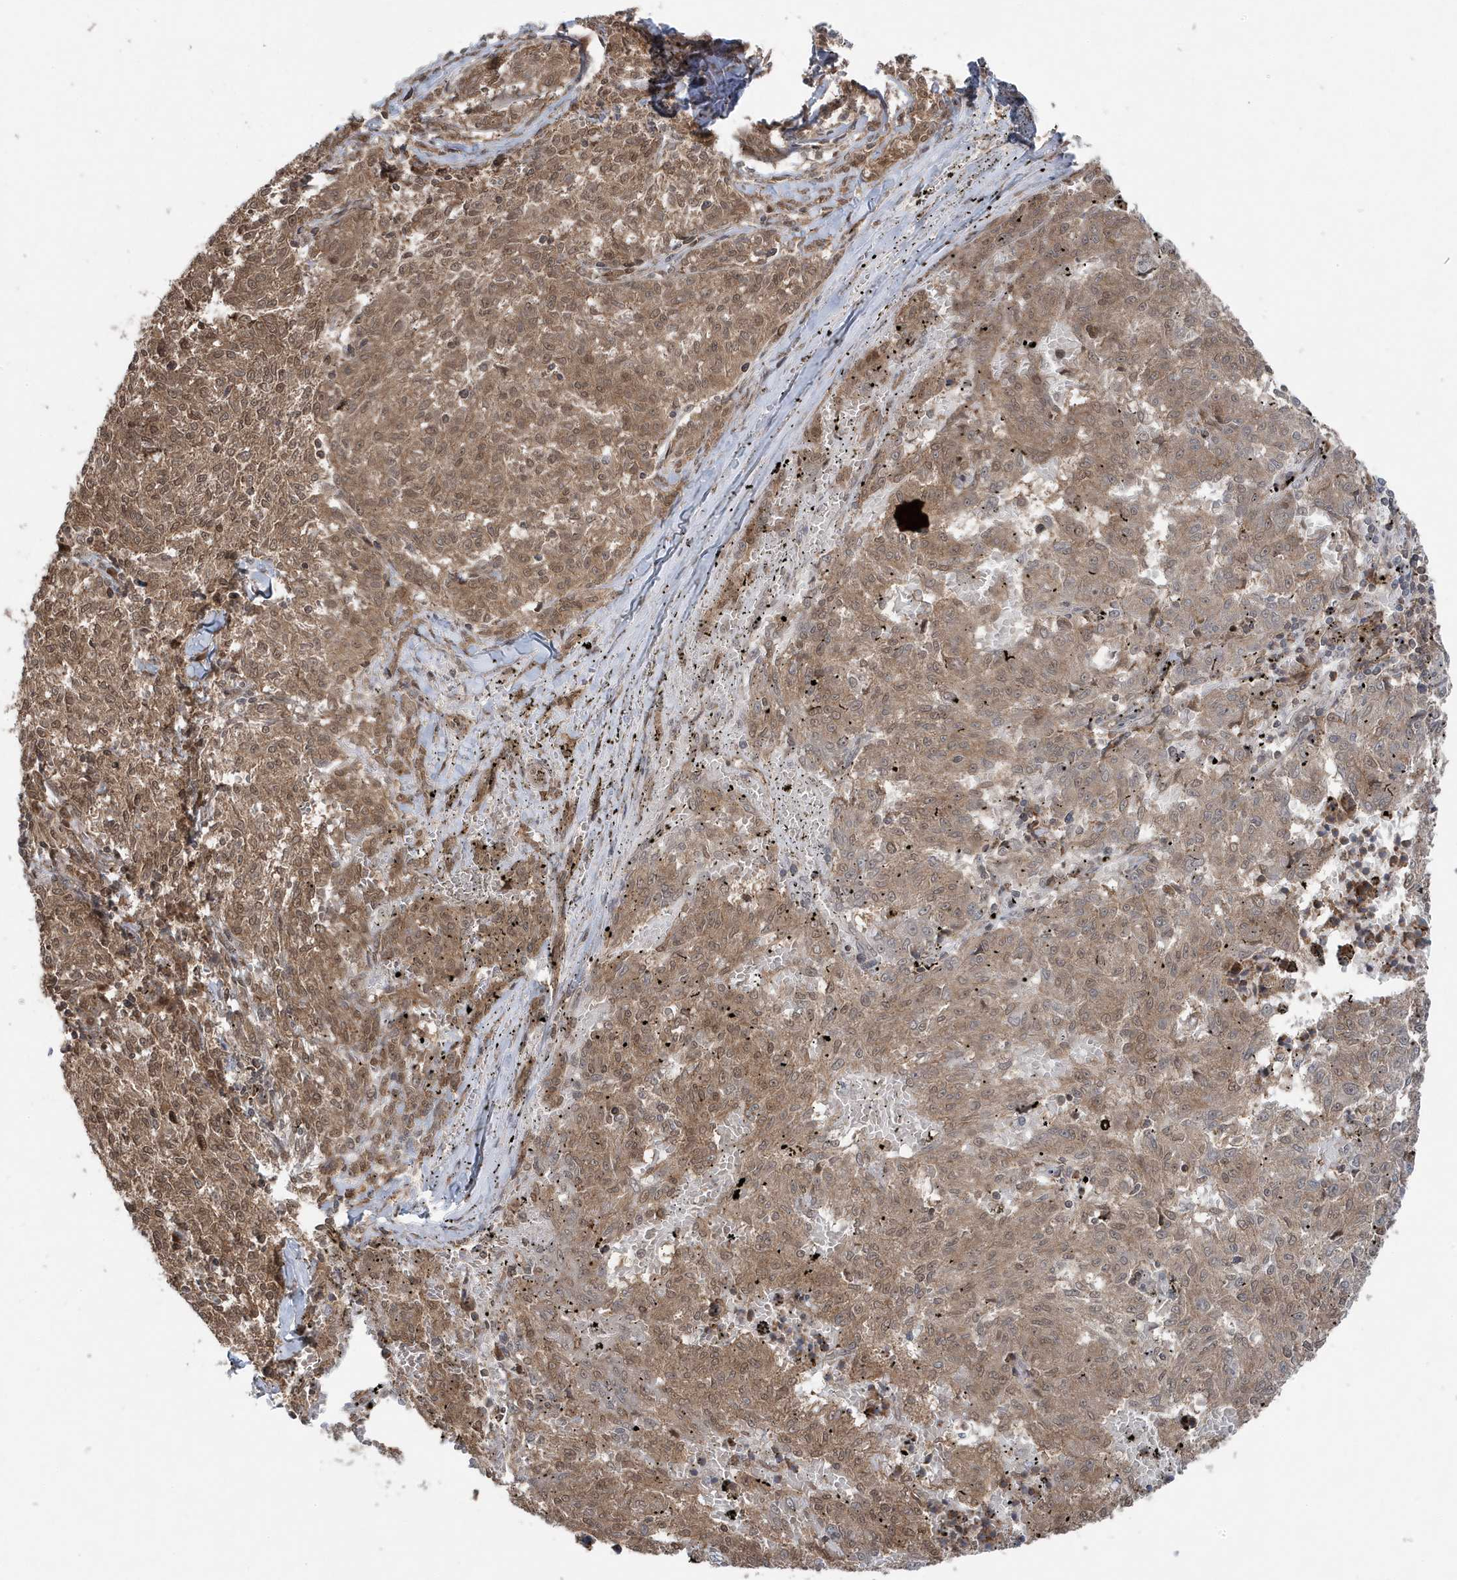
{"staining": {"intensity": "moderate", "quantity": ">75%", "location": "cytoplasmic/membranous,nuclear"}, "tissue": "melanoma", "cell_type": "Tumor cells", "image_type": "cancer", "snomed": [{"axis": "morphology", "description": "Malignant melanoma, NOS"}, {"axis": "topography", "description": "Skin"}], "caption": "Malignant melanoma stained with a brown dye reveals moderate cytoplasmic/membranous and nuclear positive positivity in approximately >75% of tumor cells.", "gene": "MAPK1IP1L", "patient": {"sex": "female", "age": 72}}